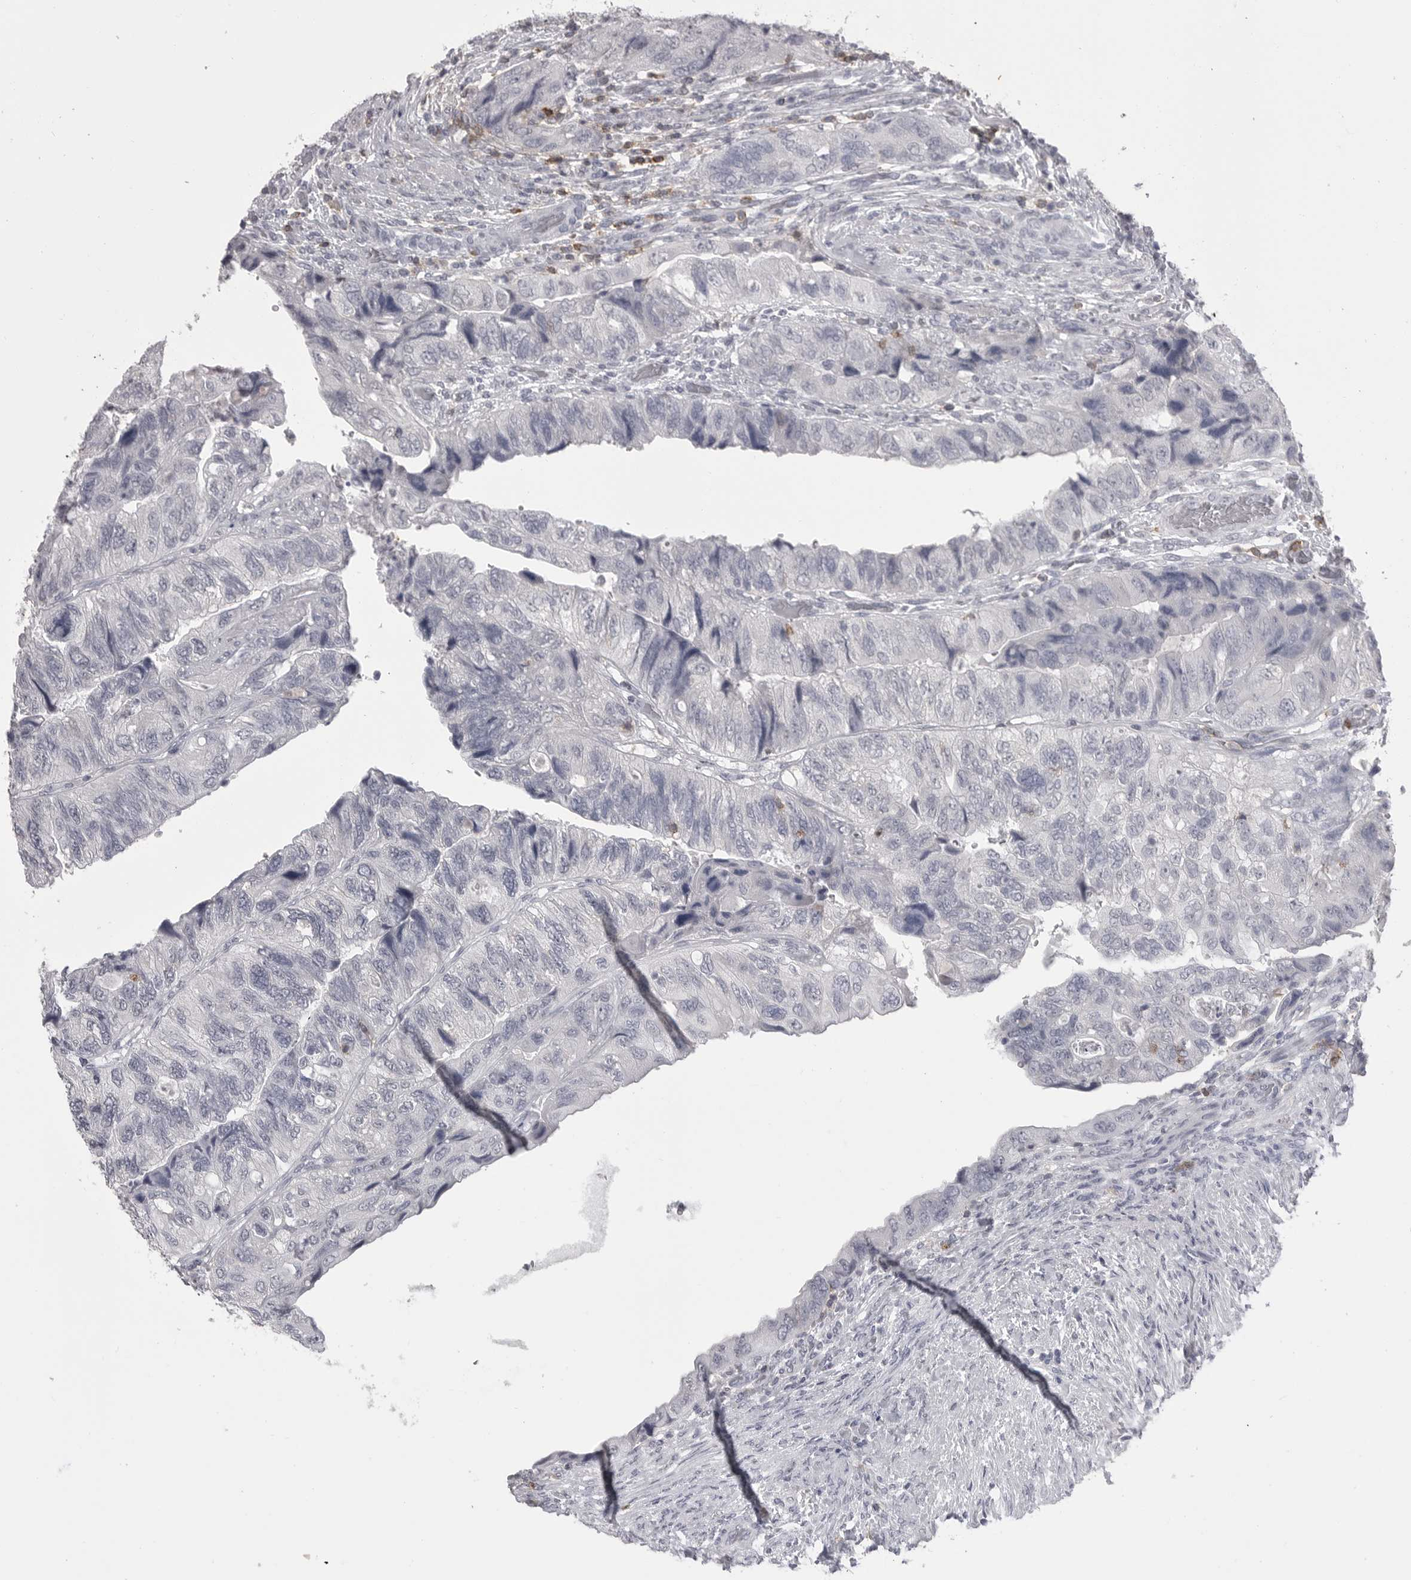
{"staining": {"intensity": "negative", "quantity": "none", "location": "none"}, "tissue": "colorectal cancer", "cell_type": "Tumor cells", "image_type": "cancer", "snomed": [{"axis": "morphology", "description": "Adenocarcinoma, NOS"}, {"axis": "topography", "description": "Rectum"}], "caption": "Tumor cells show no significant staining in colorectal adenocarcinoma.", "gene": "ITGAL", "patient": {"sex": "male", "age": 63}}